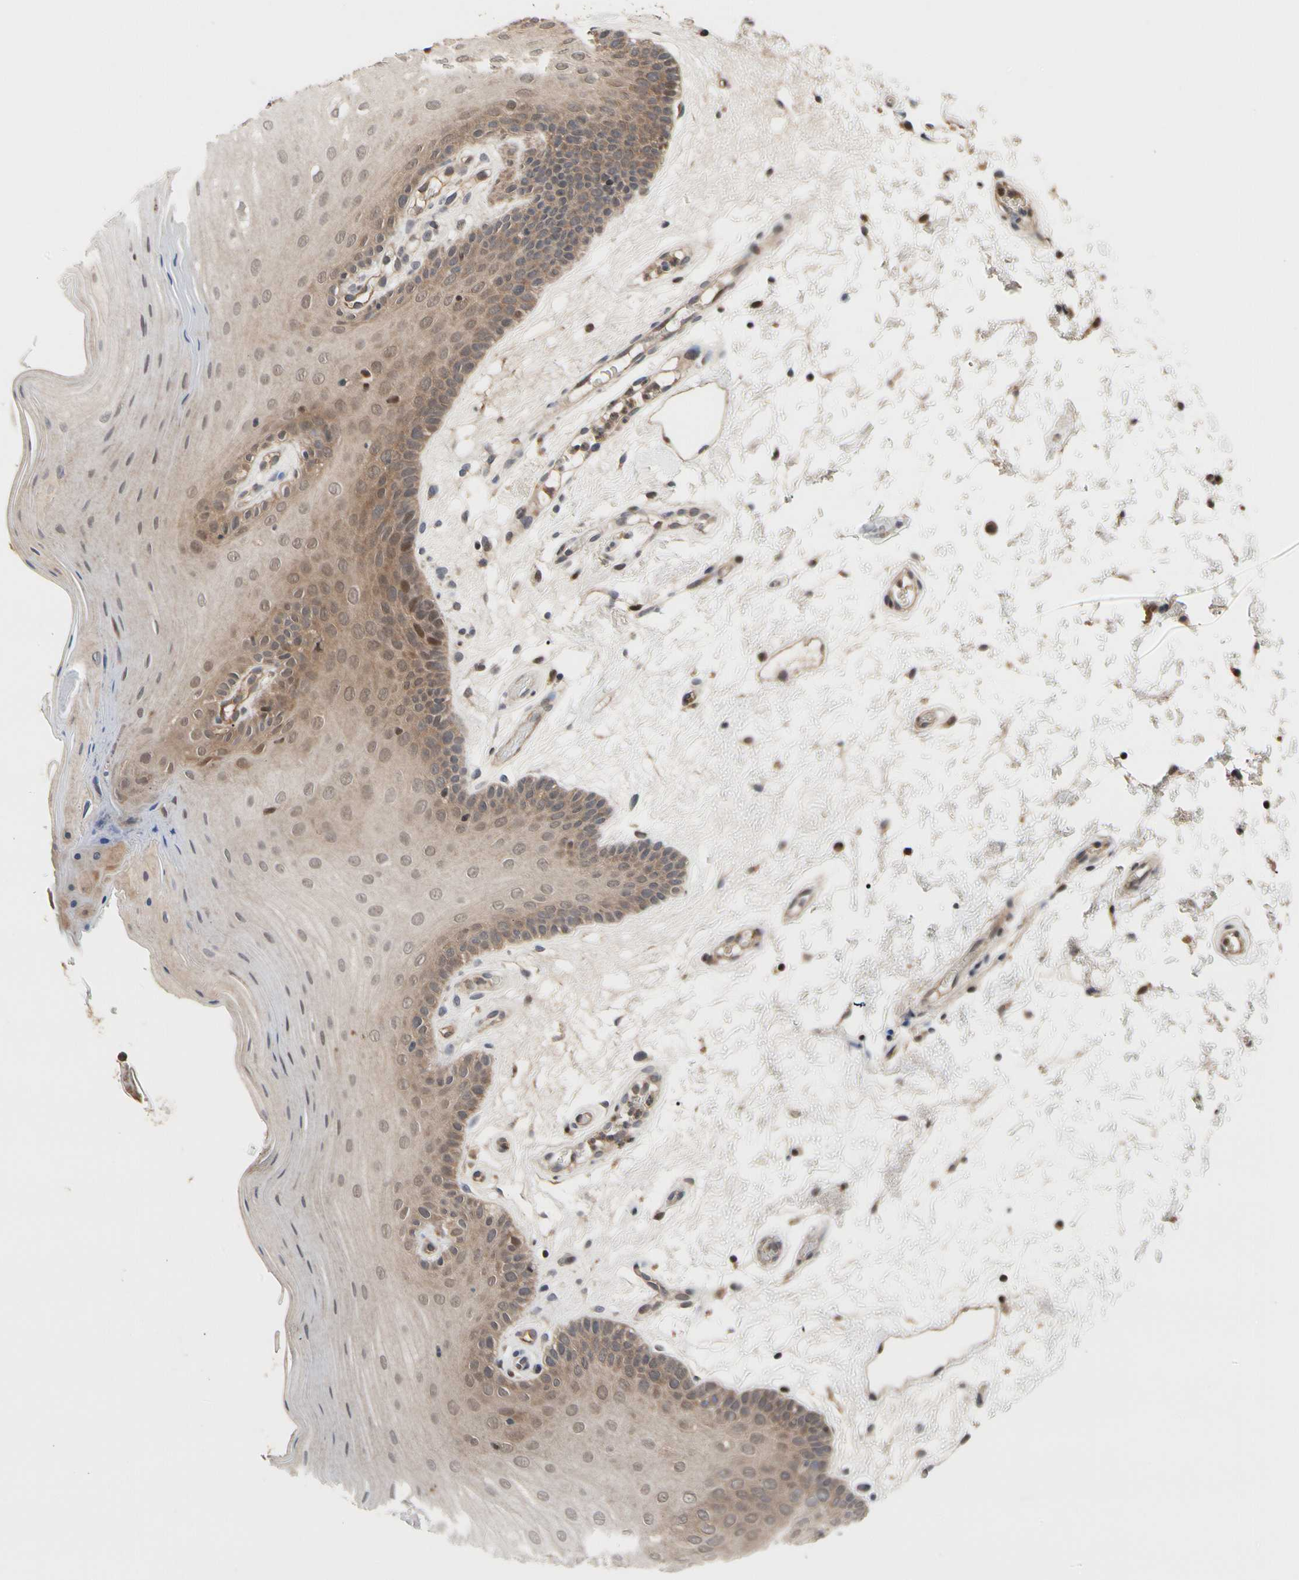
{"staining": {"intensity": "moderate", "quantity": ">75%", "location": "cytoplasmic/membranous,nuclear"}, "tissue": "oral mucosa", "cell_type": "Squamous epithelial cells", "image_type": "normal", "snomed": [{"axis": "morphology", "description": "Normal tissue, NOS"}, {"axis": "morphology", "description": "Squamous cell carcinoma, NOS"}, {"axis": "topography", "description": "Skeletal muscle"}, {"axis": "topography", "description": "Oral tissue"}, {"axis": "topography", "description": "Head-Neck"}], "caption": "An image showing moderate cytoplasmic/membranous,nuclear expression in approximately >75% of squamous epithelial cells in unremarkable oral mucosa, as visualized by brown immunohistochemical staining.", "gene": "CYTIP", "patient": {"sex": "male", "age": 71}}